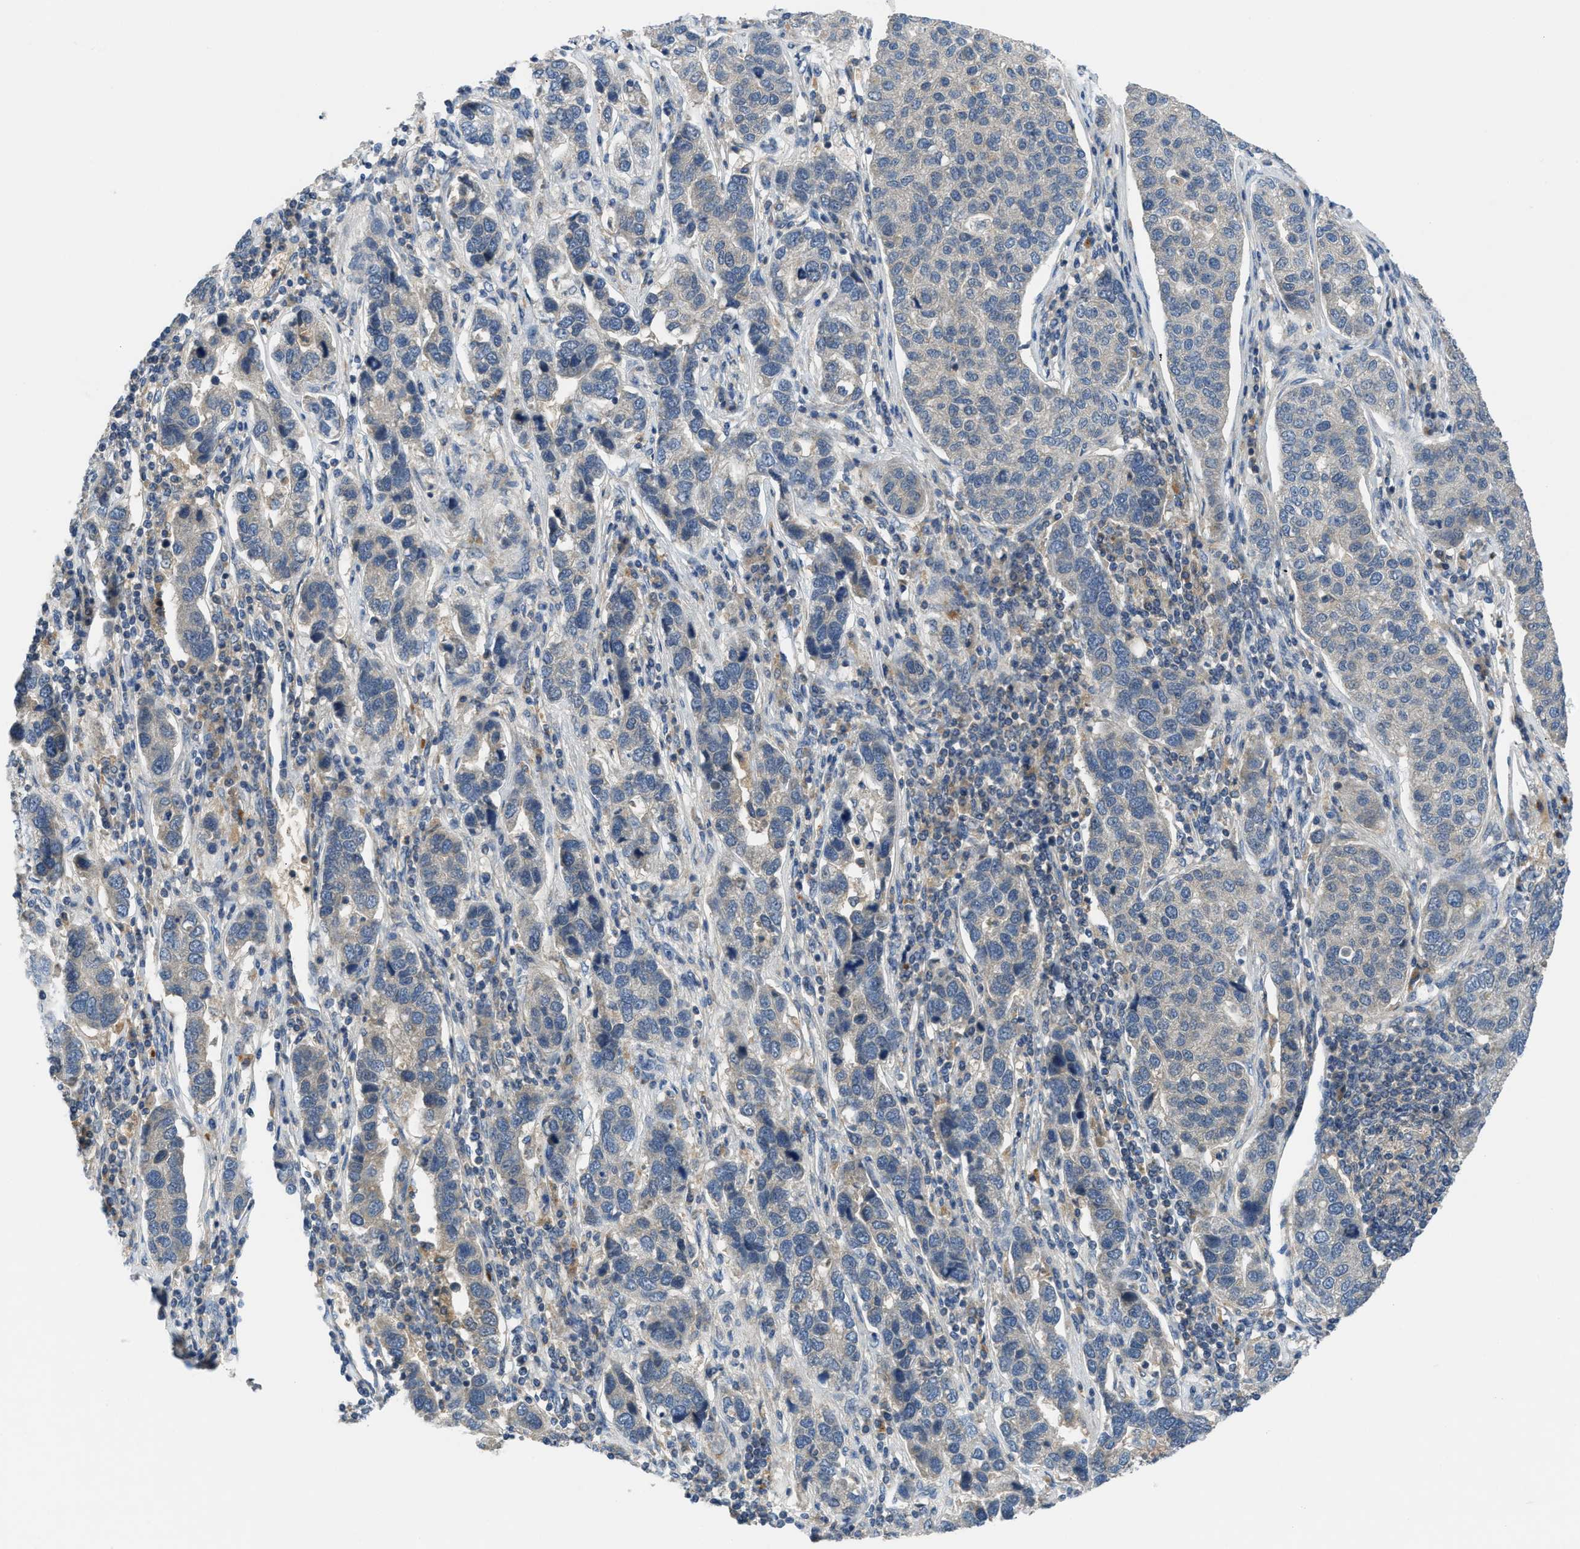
{"staining": {"intensity": "weak", "quantity": ">75%", "location": "cytoplasmic/membranous"}, "tissue": "pancreatic cancer", "cell_type": "Tumor cells", "image_type": "cancer", "snomed": [{"axis": "morphology", "description": "Adenocarcinoma, NOS"}, {"axis": "topography", "description": "Pancreas"}], "caption": "Protein staining by immunohistochemistry (IHC) displays weak cytoplasmic/membranous staining in about >75% of tumor cells in pancreatic cancer (adenocarcinoma). (IHC, brightfield microscopy, high magnification).", "gene": "PDE7A", "patient": {"sex": "female", "age": 61}}